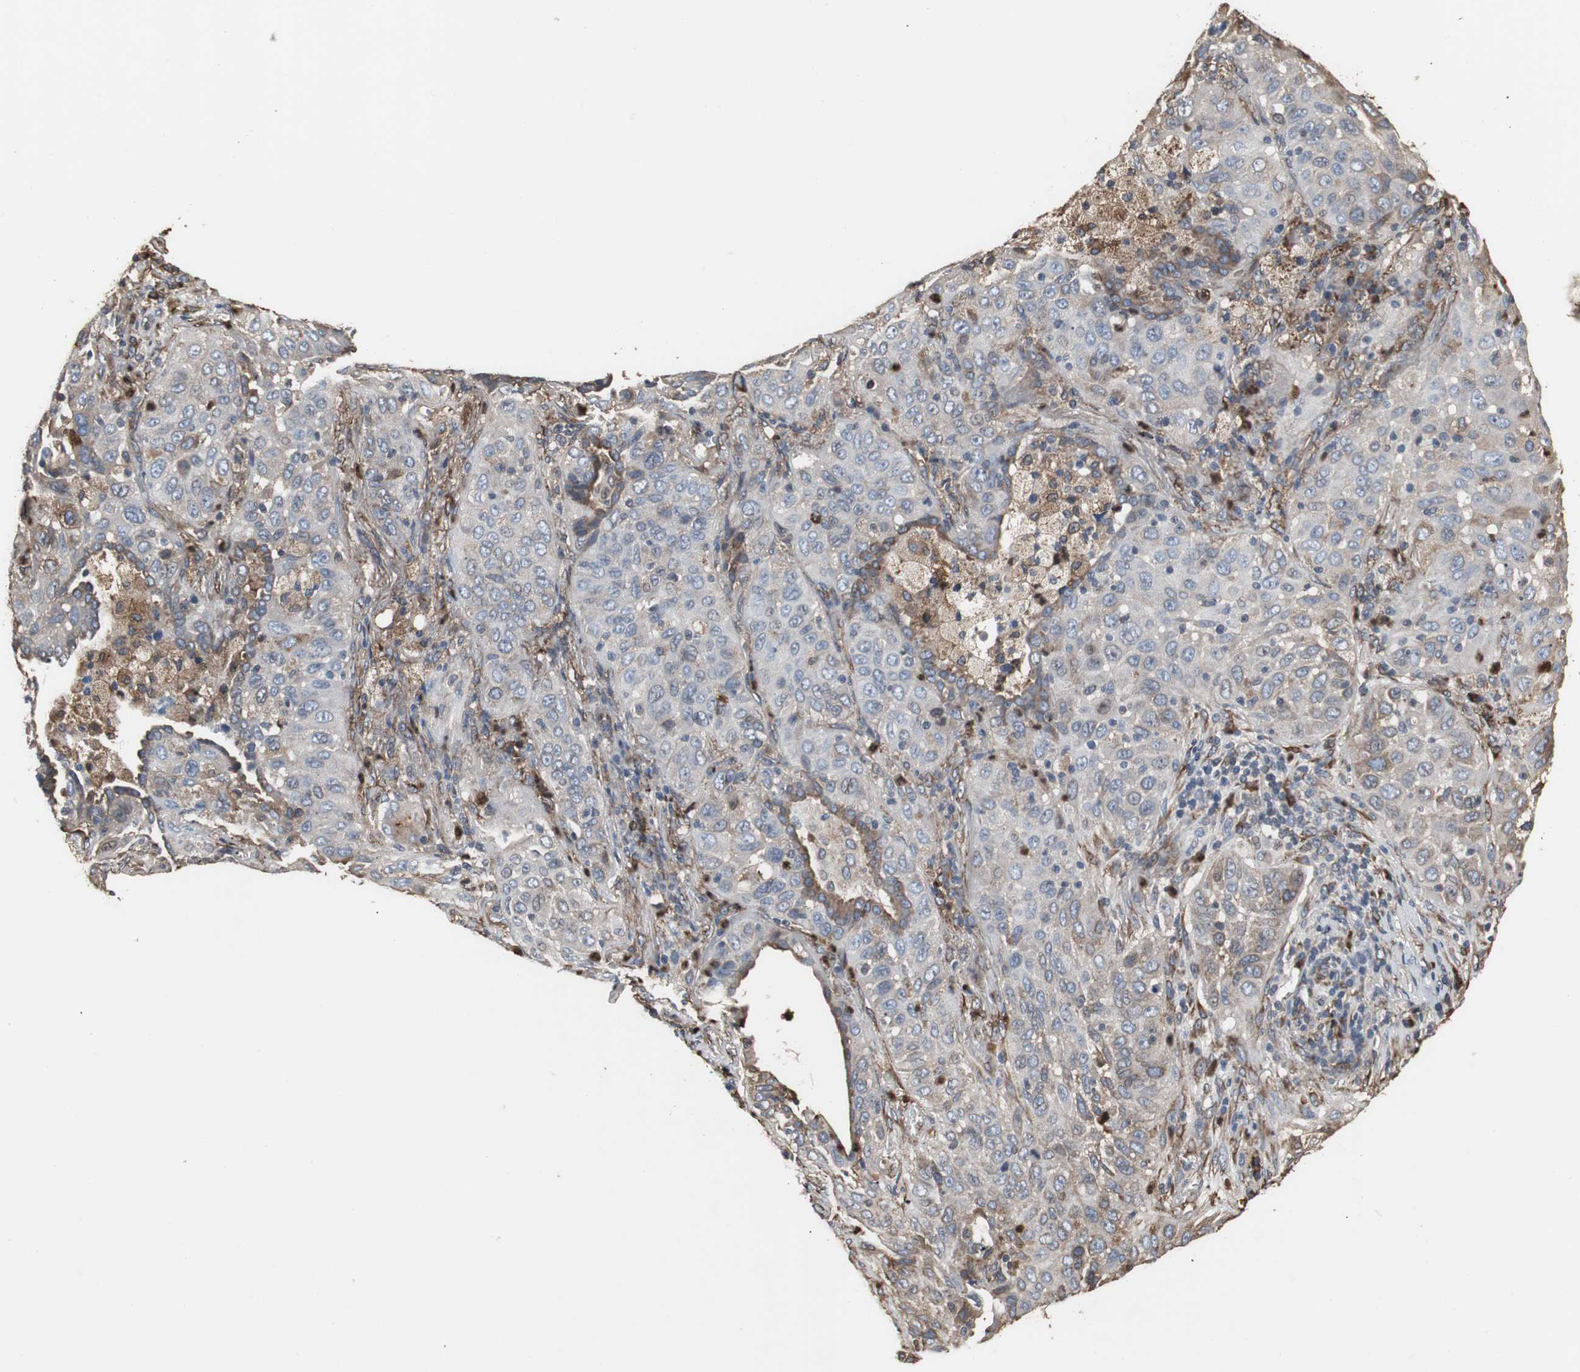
{"staining": {"intensity": "weak", "quantity": "25%-75%", "location": "cytoplasmic/membranous"}, "tissue": "lung cancer", "cell_type": "Tumor cells", "image_type": "cancer", "snomed": [{"axis": "morphology", "description": "Squamous cell carcinoma, NOS"}, {"axis": "topography", "description": "Lung"}], "caption": "The histopathology image reveals immunohistochemical staining of lung cancer (squamous cell carcinoma). There is weak cytoplasmic/membranous positivity is seen in about 25%-75% of tumor cells.", "gene": "CALU", "patient": {"sex": "female", "age": 67}}